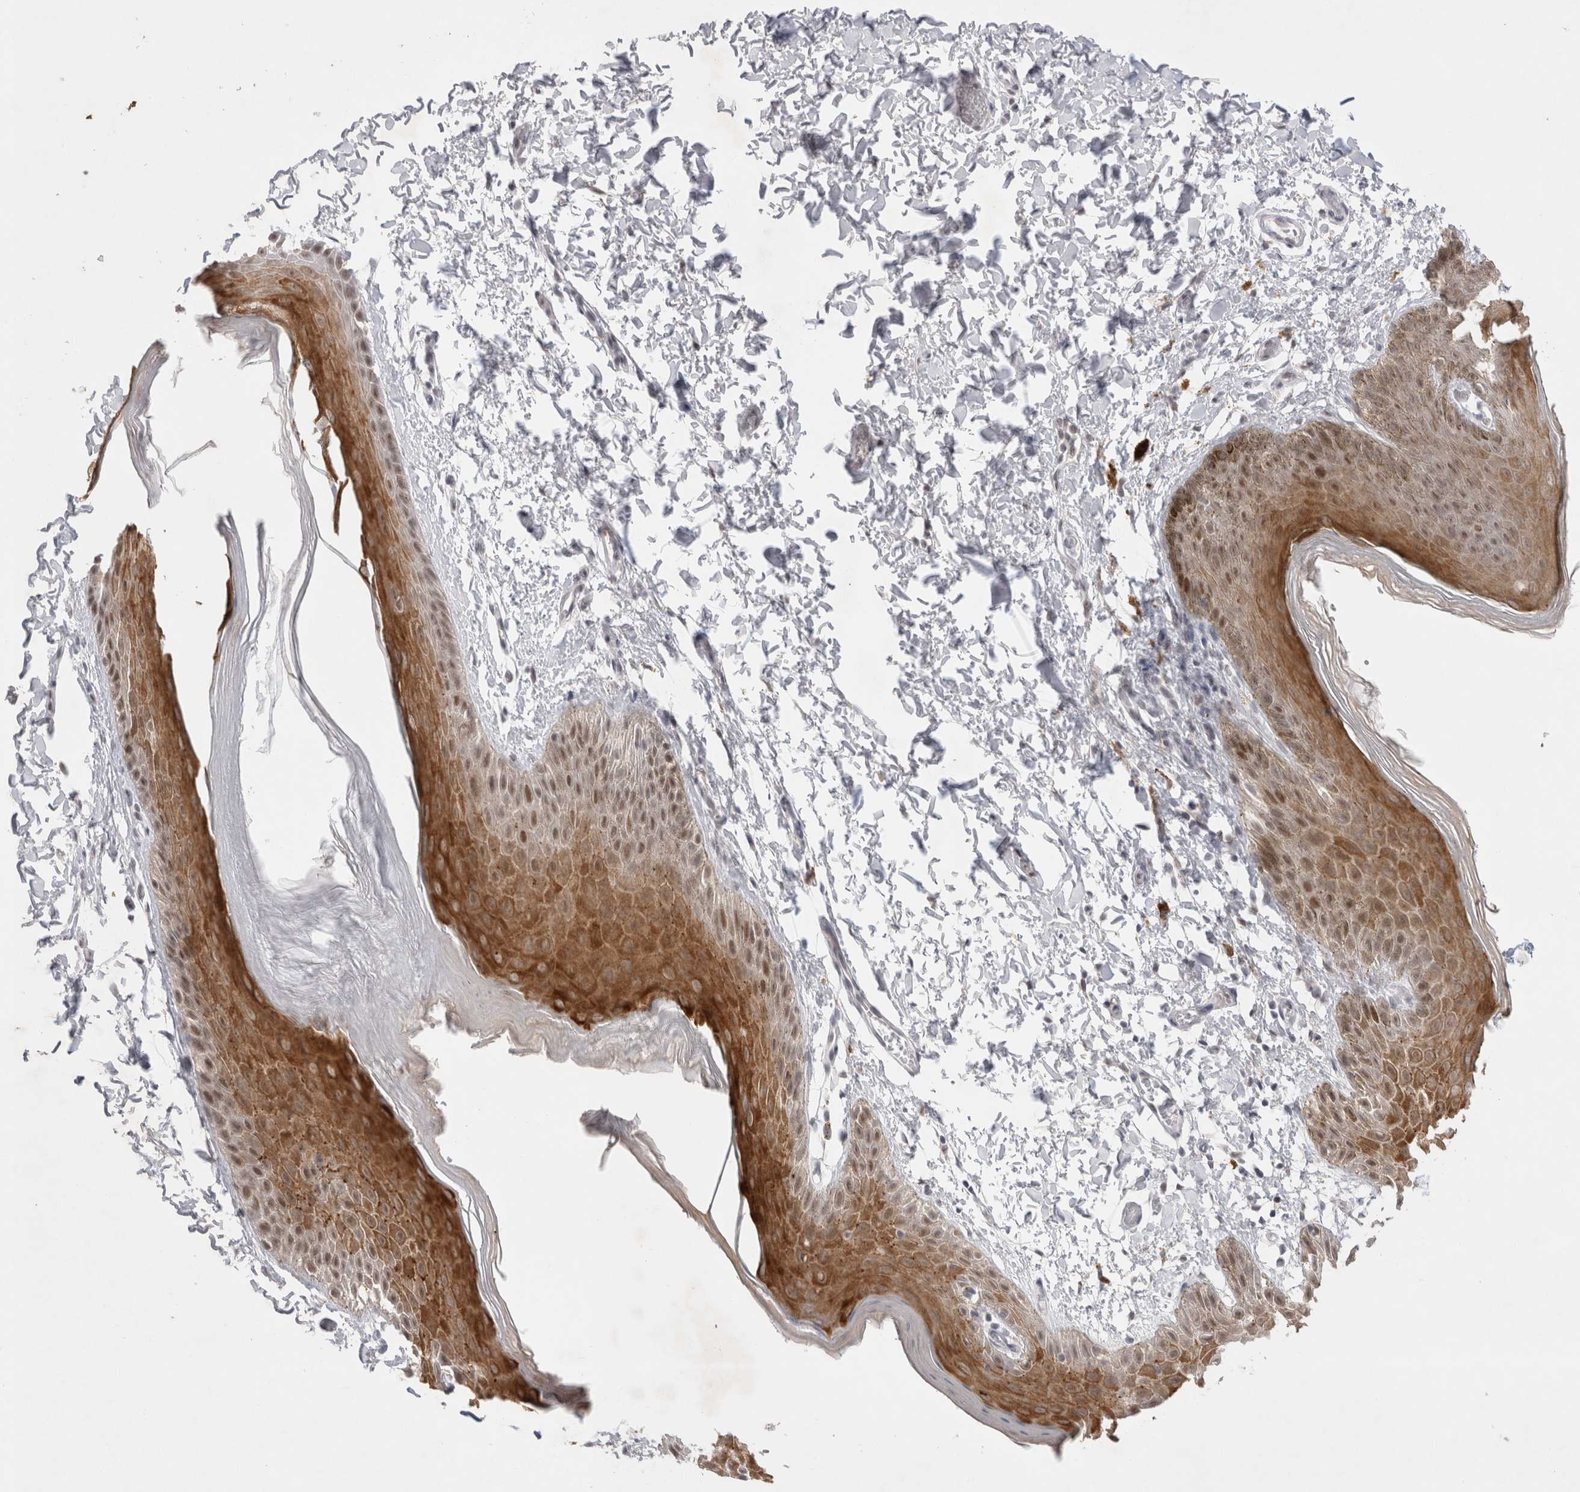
{"staining": {"intensity": "moderate", "quantity": ">75%", "location": "cytoplasmic/membranous,nuclear"}, "tissue": "skin", "cell_type": "Epidermal cells", "image_type": "normal", "snomed": [{"axis": "morphology", "description": "Normal tissue, NOS"}, {"axis": "topography", "description": "Anal"}, {"axis": "topography", "description": "Peripheral nerve tissue"}], "caption": "Moderate cytoplasmic/membranous,nuclear expression is seen in approximately >75% of epidermal cells in unremarkable skin. (DAB = brown stain, brightfield microscopy at high magnification).", "gene": "RECQL4", "patient": {"sex": "male", "age": 44}}